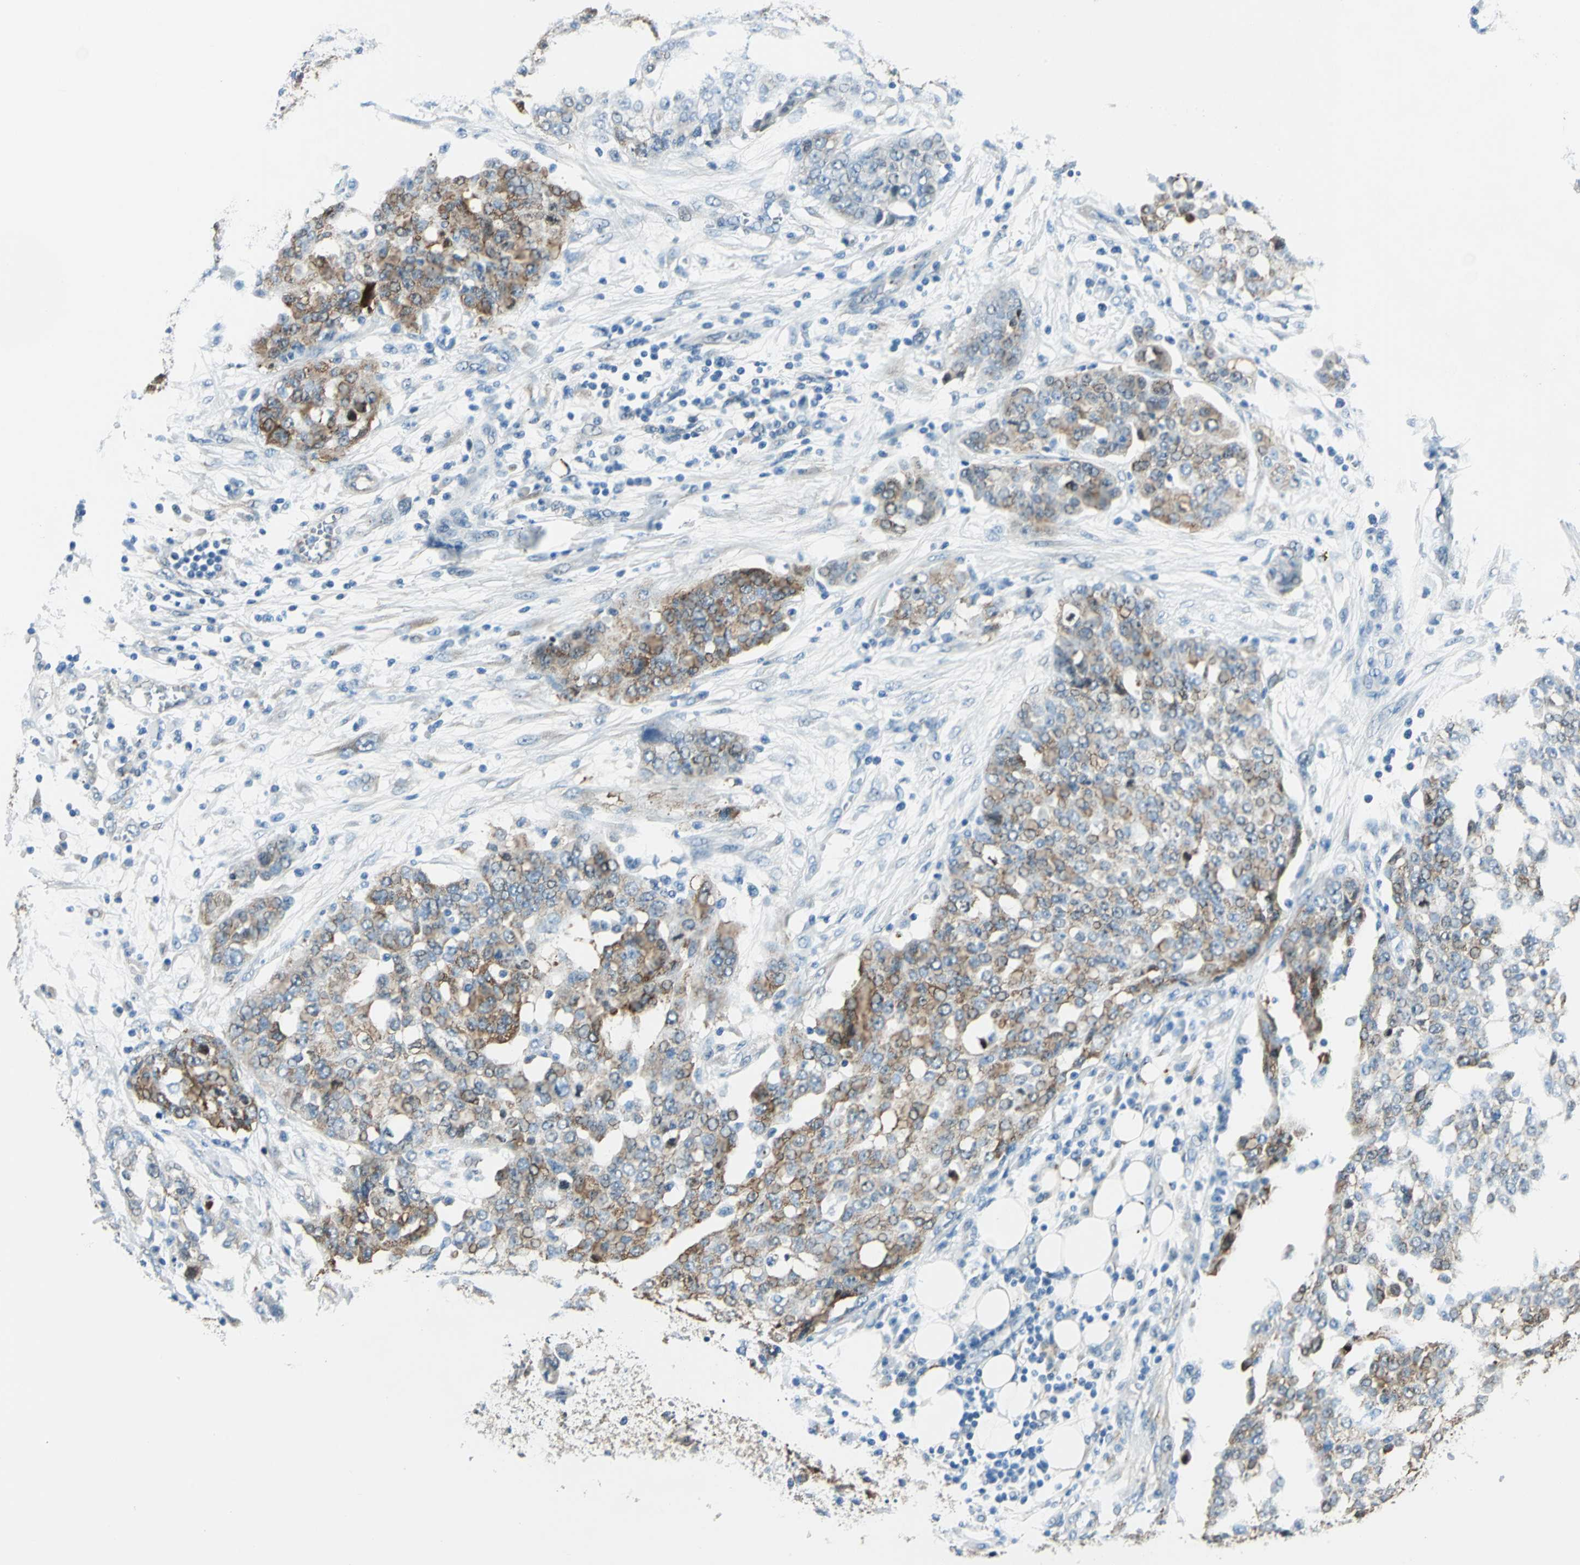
{"staining": {"intensity": "moderate", "quantity": ">75%", "location": "cytoplasmic/membranous"}, "tissue": "ovarian cancer", "cell_type": "Tumor cells", "image_type": "cancer", "snomed": [{"axis": "morphology", "description": "Cystadenocarcinoma, serous, NOS"}, {"axis": "topography", "description": "Soft tissue"}, {"axis": "topography", "description": "Ovary"}], "caption": "Moderate cytoplasmic/membranous positivity for a protein is present in about >75% of tumor cells of ovarian cancer using immunohistochemistry (IHC).", "gene": "HSPB1", "patient": {"sex": "female", "age": 57}}